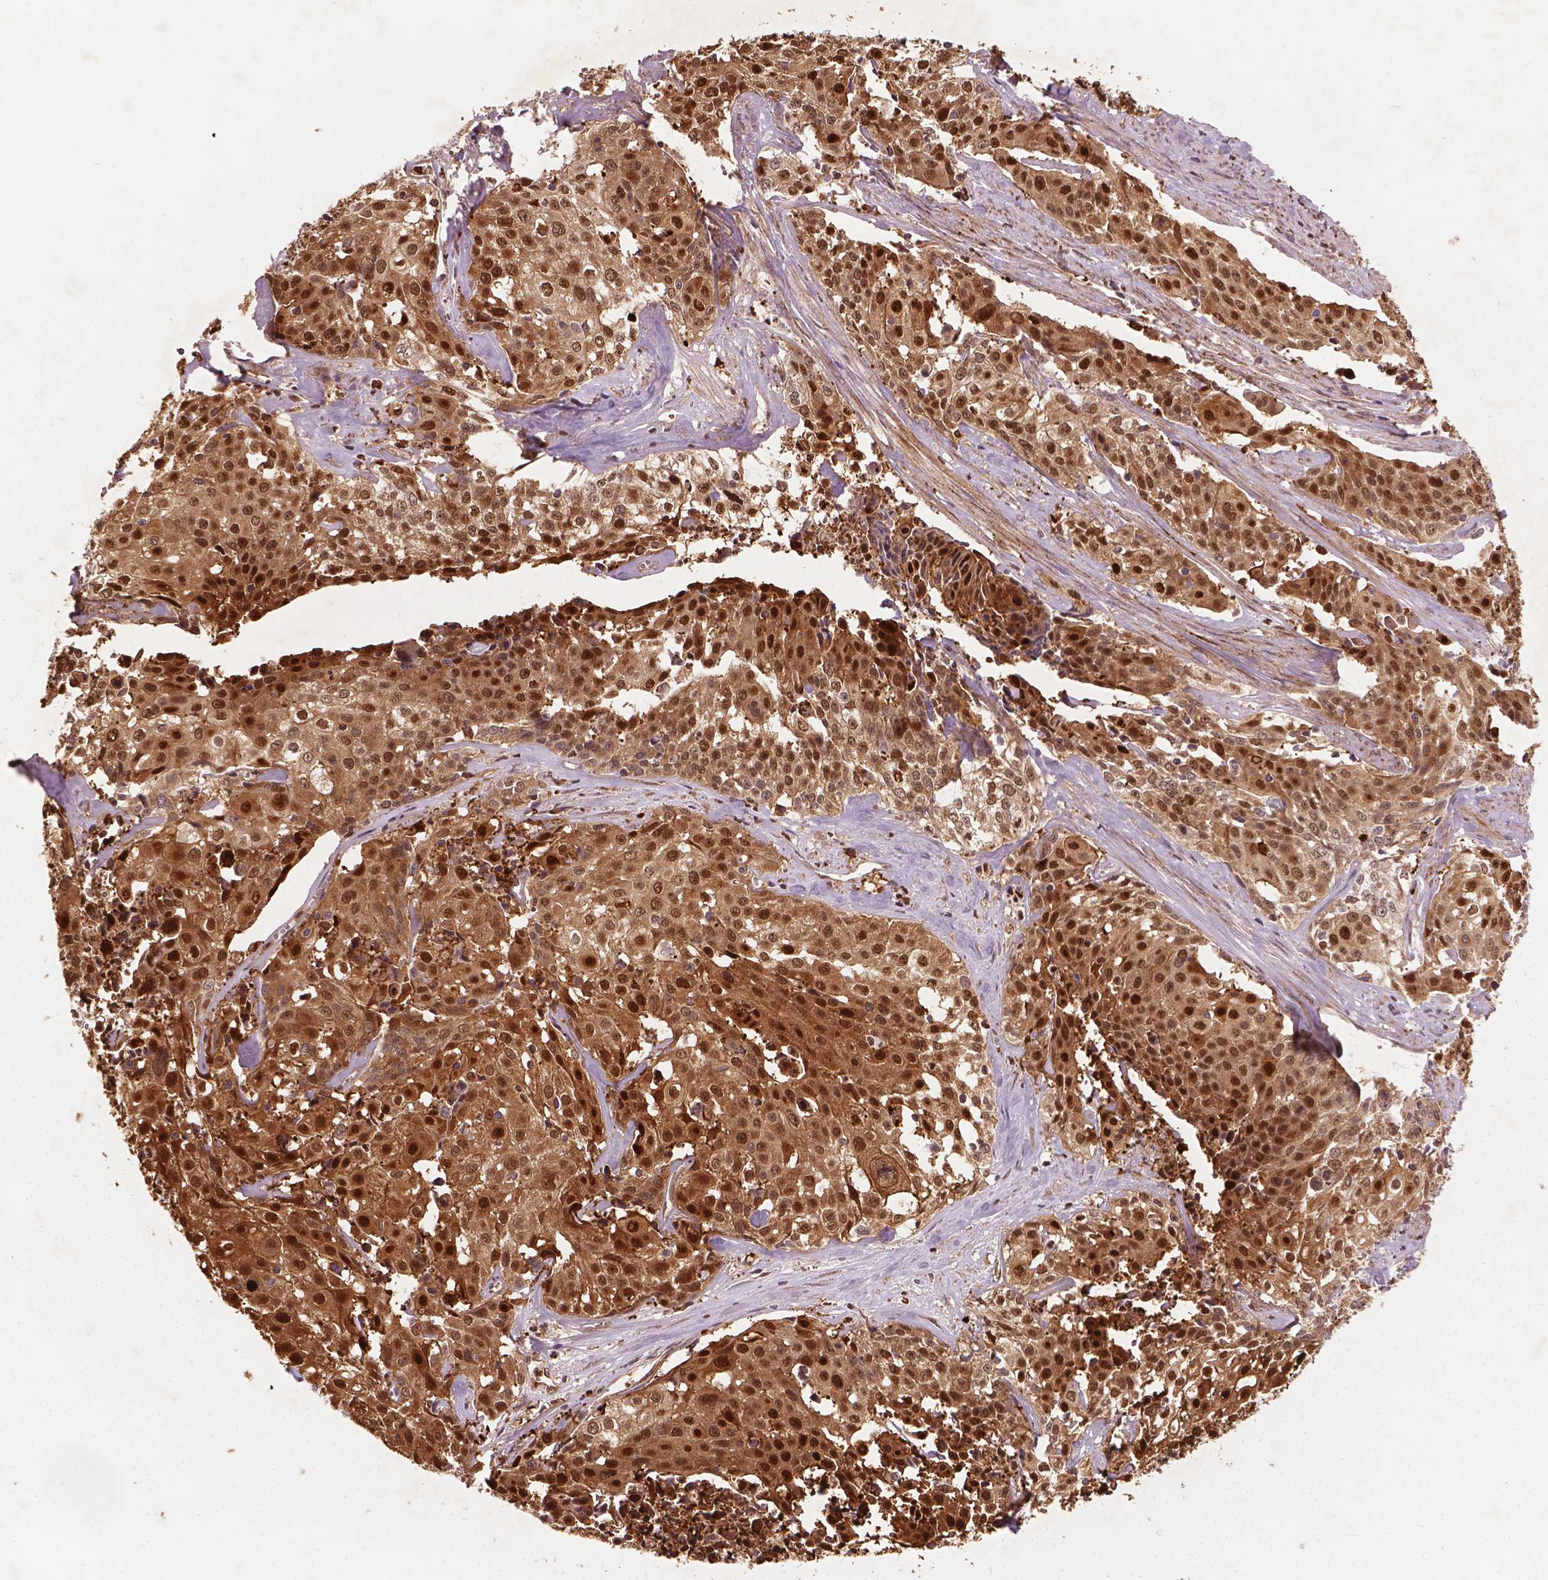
{"staining": {"intensity": "moderate", "quantity": ">75%", "location": "cytoplasmic/membranous,nuclear"}, "tissue": "cervical cancer", "cell_type": "Tumor cells", "image_type": "cancer", "snomed": [{"axis": "morphology", "description": "Squamous cell carcinoma, NOS"}, {"axis": "topography", "description": "Cervix"}], "caption": "Immunohistochemistry (IHC) (DAB (3,3'-diaminobenzidine)) staining of squamous cell carcinoma (cervical) reveals moderate cytoplasmic/membranous and nuclear protein expression in about >75% of tumor cells.", "gene": "NFAT5", "patient": {"sex": "female", "age": 39}}